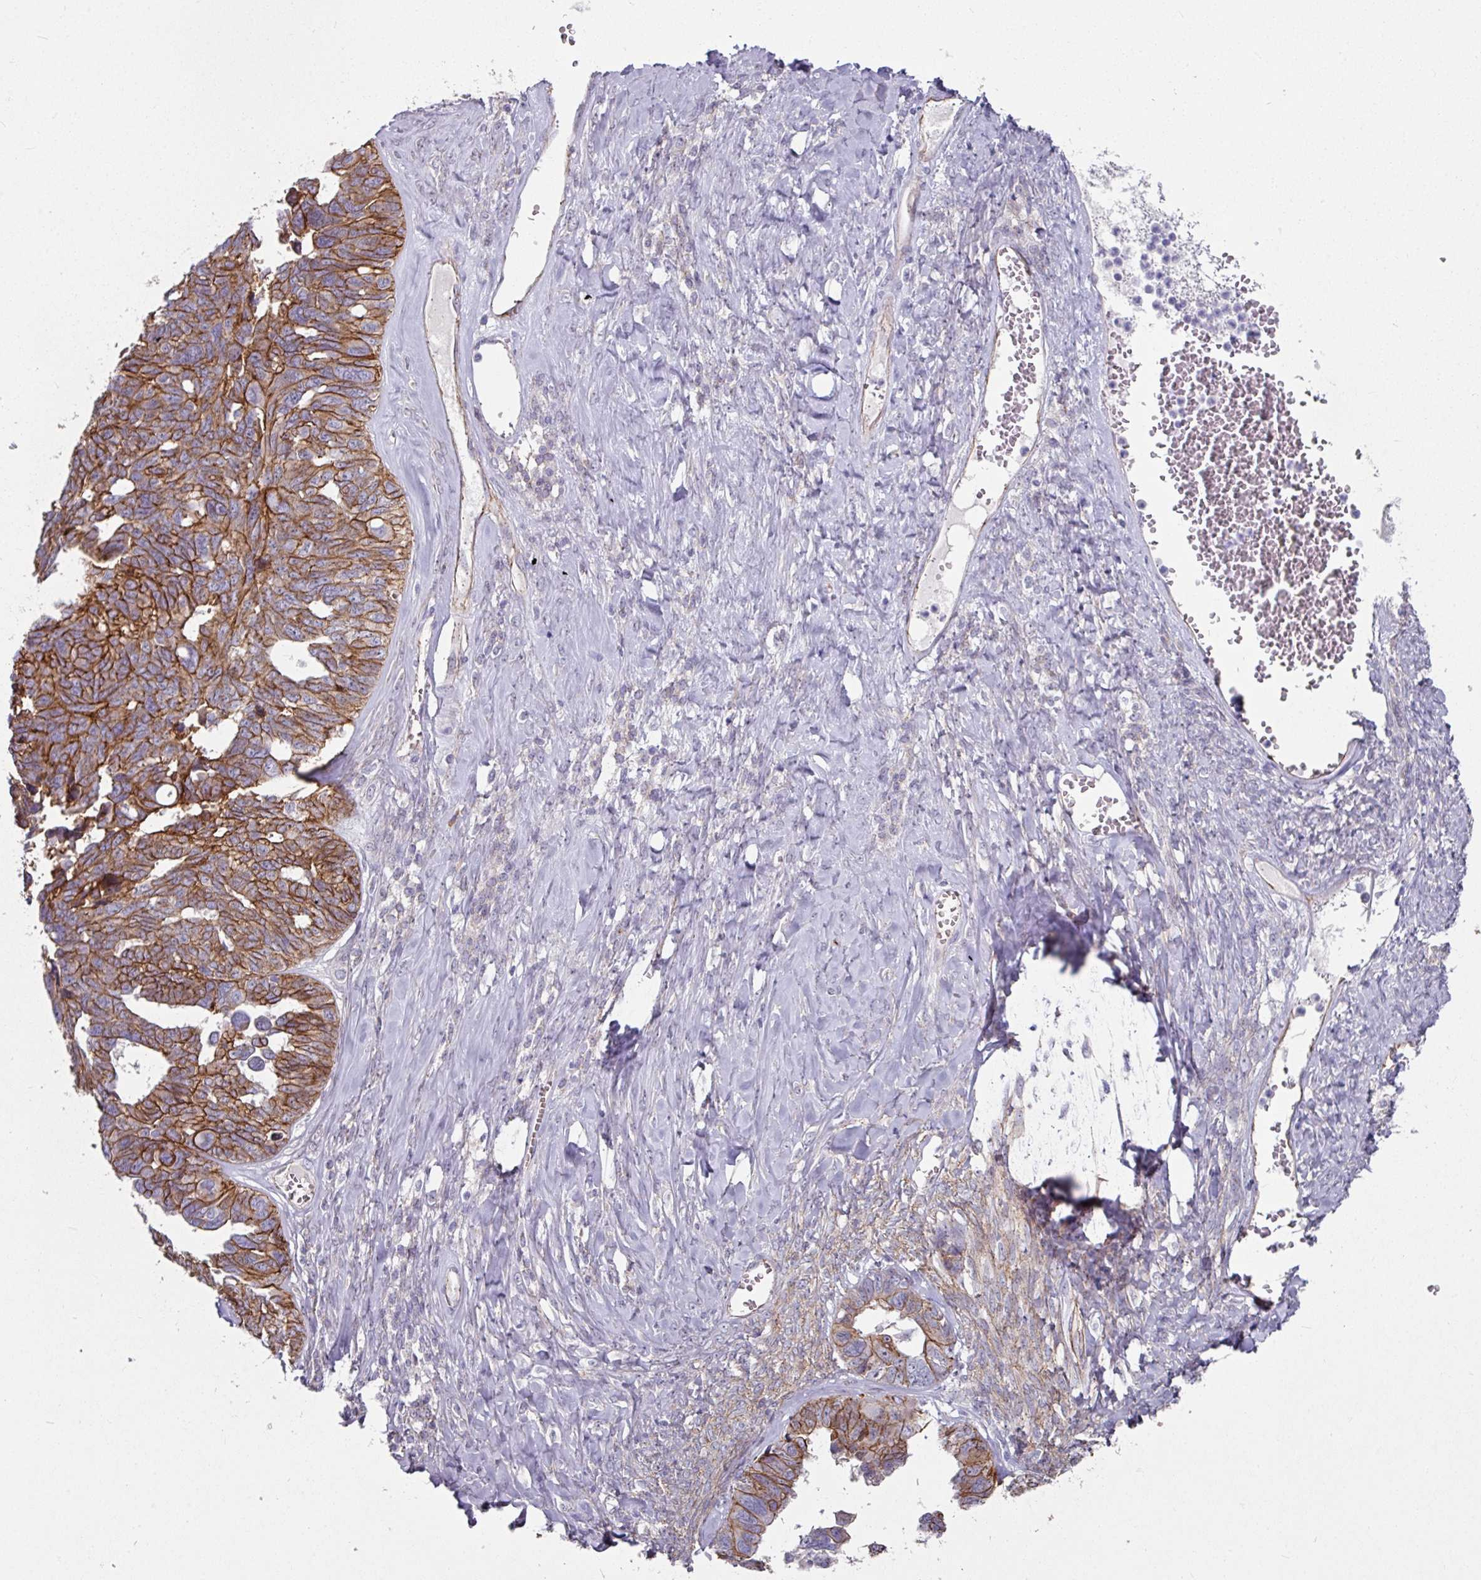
{"staining": {"intensity": "moderate", "quantity": ">75%", "location": "cytoplasmic/membranous"}, "tissue": "ovarian cancer", "cell_type": "Tumor cells", "image_type": "cancer", "snomed": [{"axis": "morphology", "description": "Cystadenocarcinoma, serous, NOS"}, {"axis": "topography", "description": "Ovary"}], "caption": "Protein positivity by immunohistochemistry (IHC) displays moderate cytoplasmic/membranous staining in about >75% of tumor cells in serous cystadenocarcinoma (ovarian). (DAB IHC, brown staining for protein, blue staining for nuclei).", "gene": "JUP", "patient": {"sex": "female", "age": 79}}